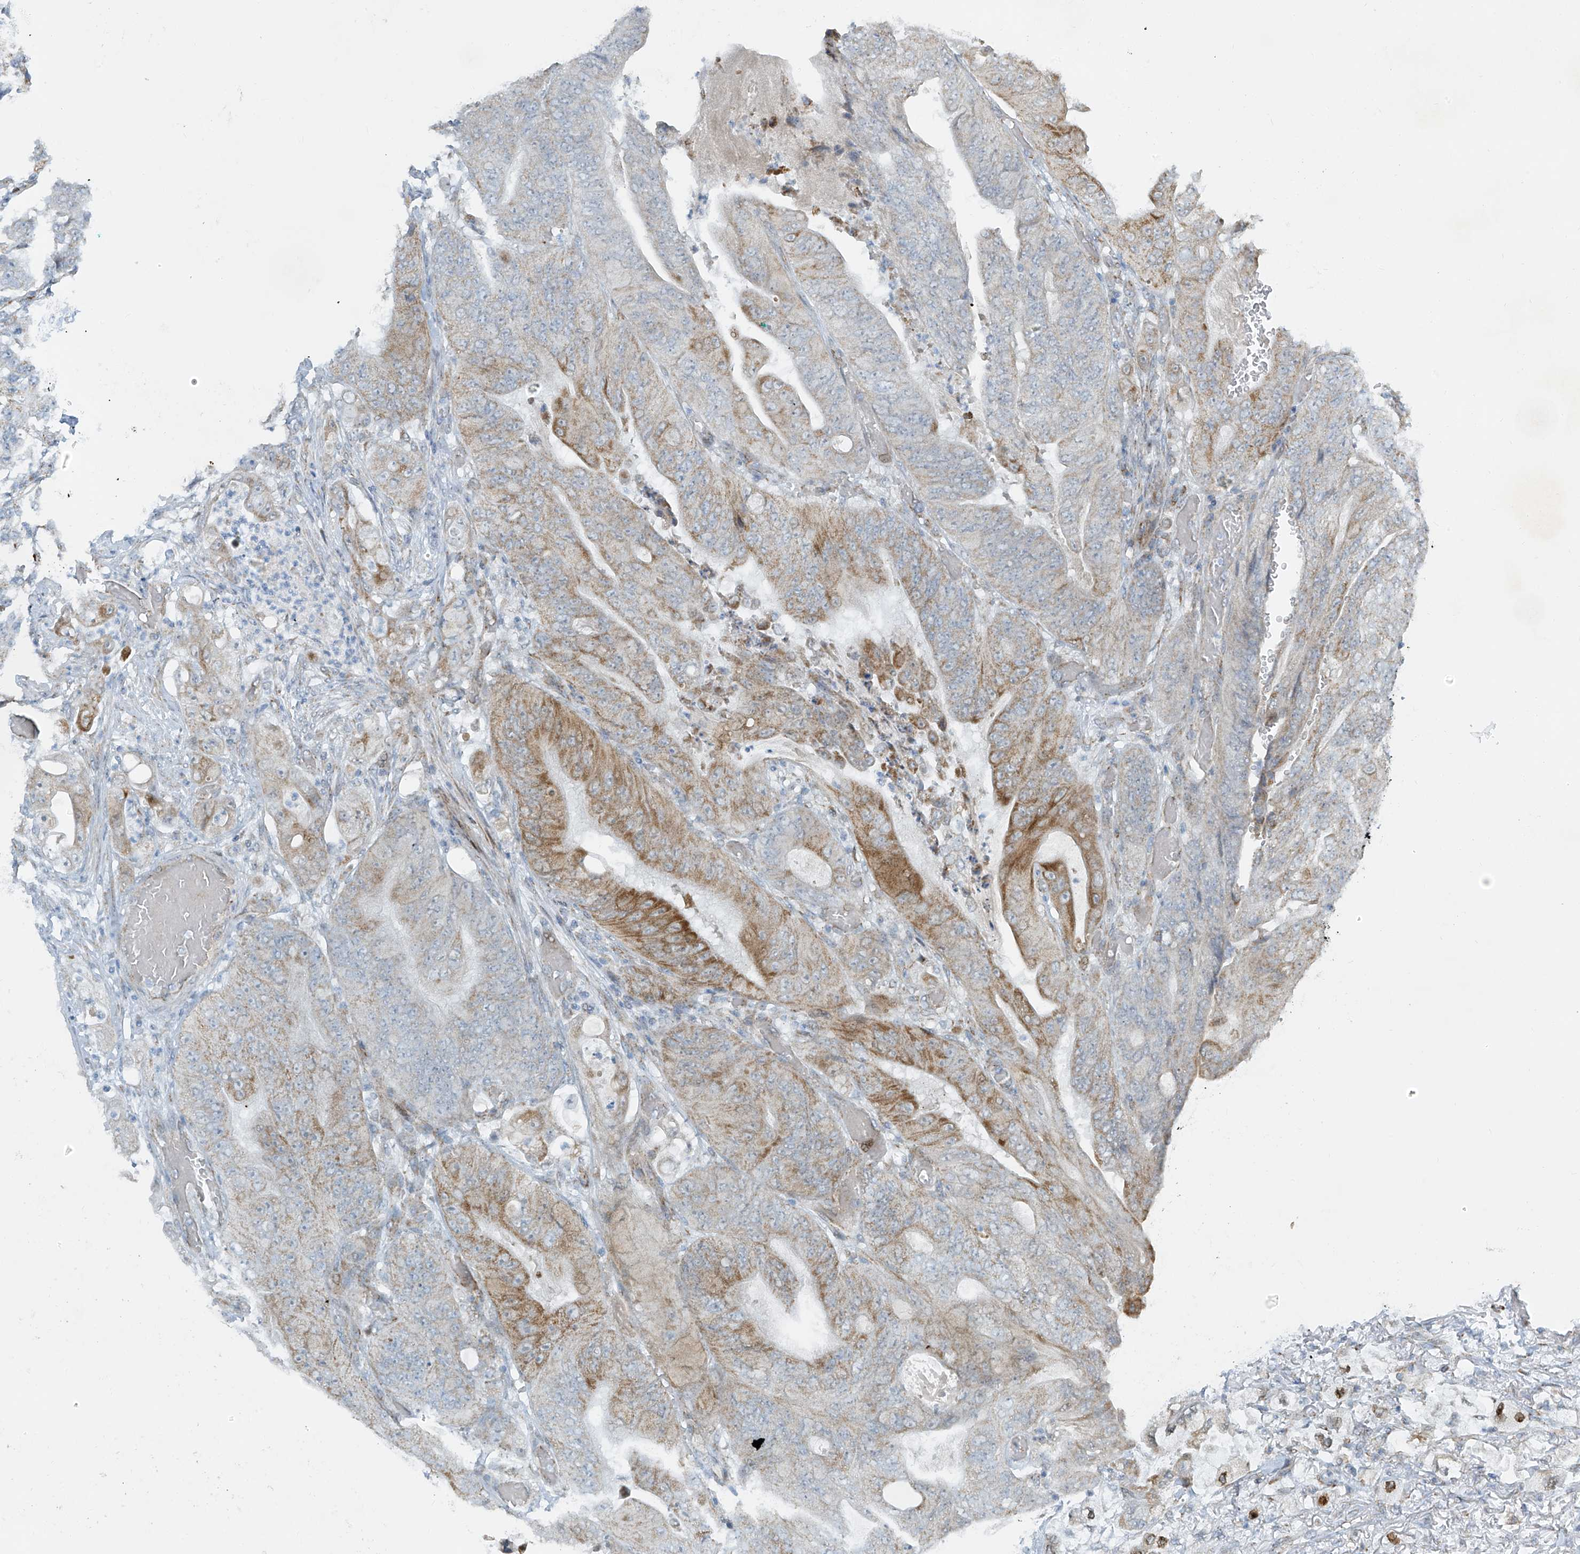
{"staining": {"intensity": "moderate", "quantity": "25%-75%", "location": "cytoplasmic/membranous"}, "tissue": "stomach cancer", "cell_type": "Tumor cells", "image_type": "cancer", "snomed": [{"axis": "morphology", "description": "Adenocarcinoma, NOS"}, {"axis": "topography", "description": "Stomach"}], "caption": "This micrograph shows IHC staining of human stomach adenocarcinoma, with medium moderate cytoplasmic/membranous expression in approximately 25%-75% of tumor cells.", "gene": "SMDT1", "patient": {"sex": "female", "age": 73}}